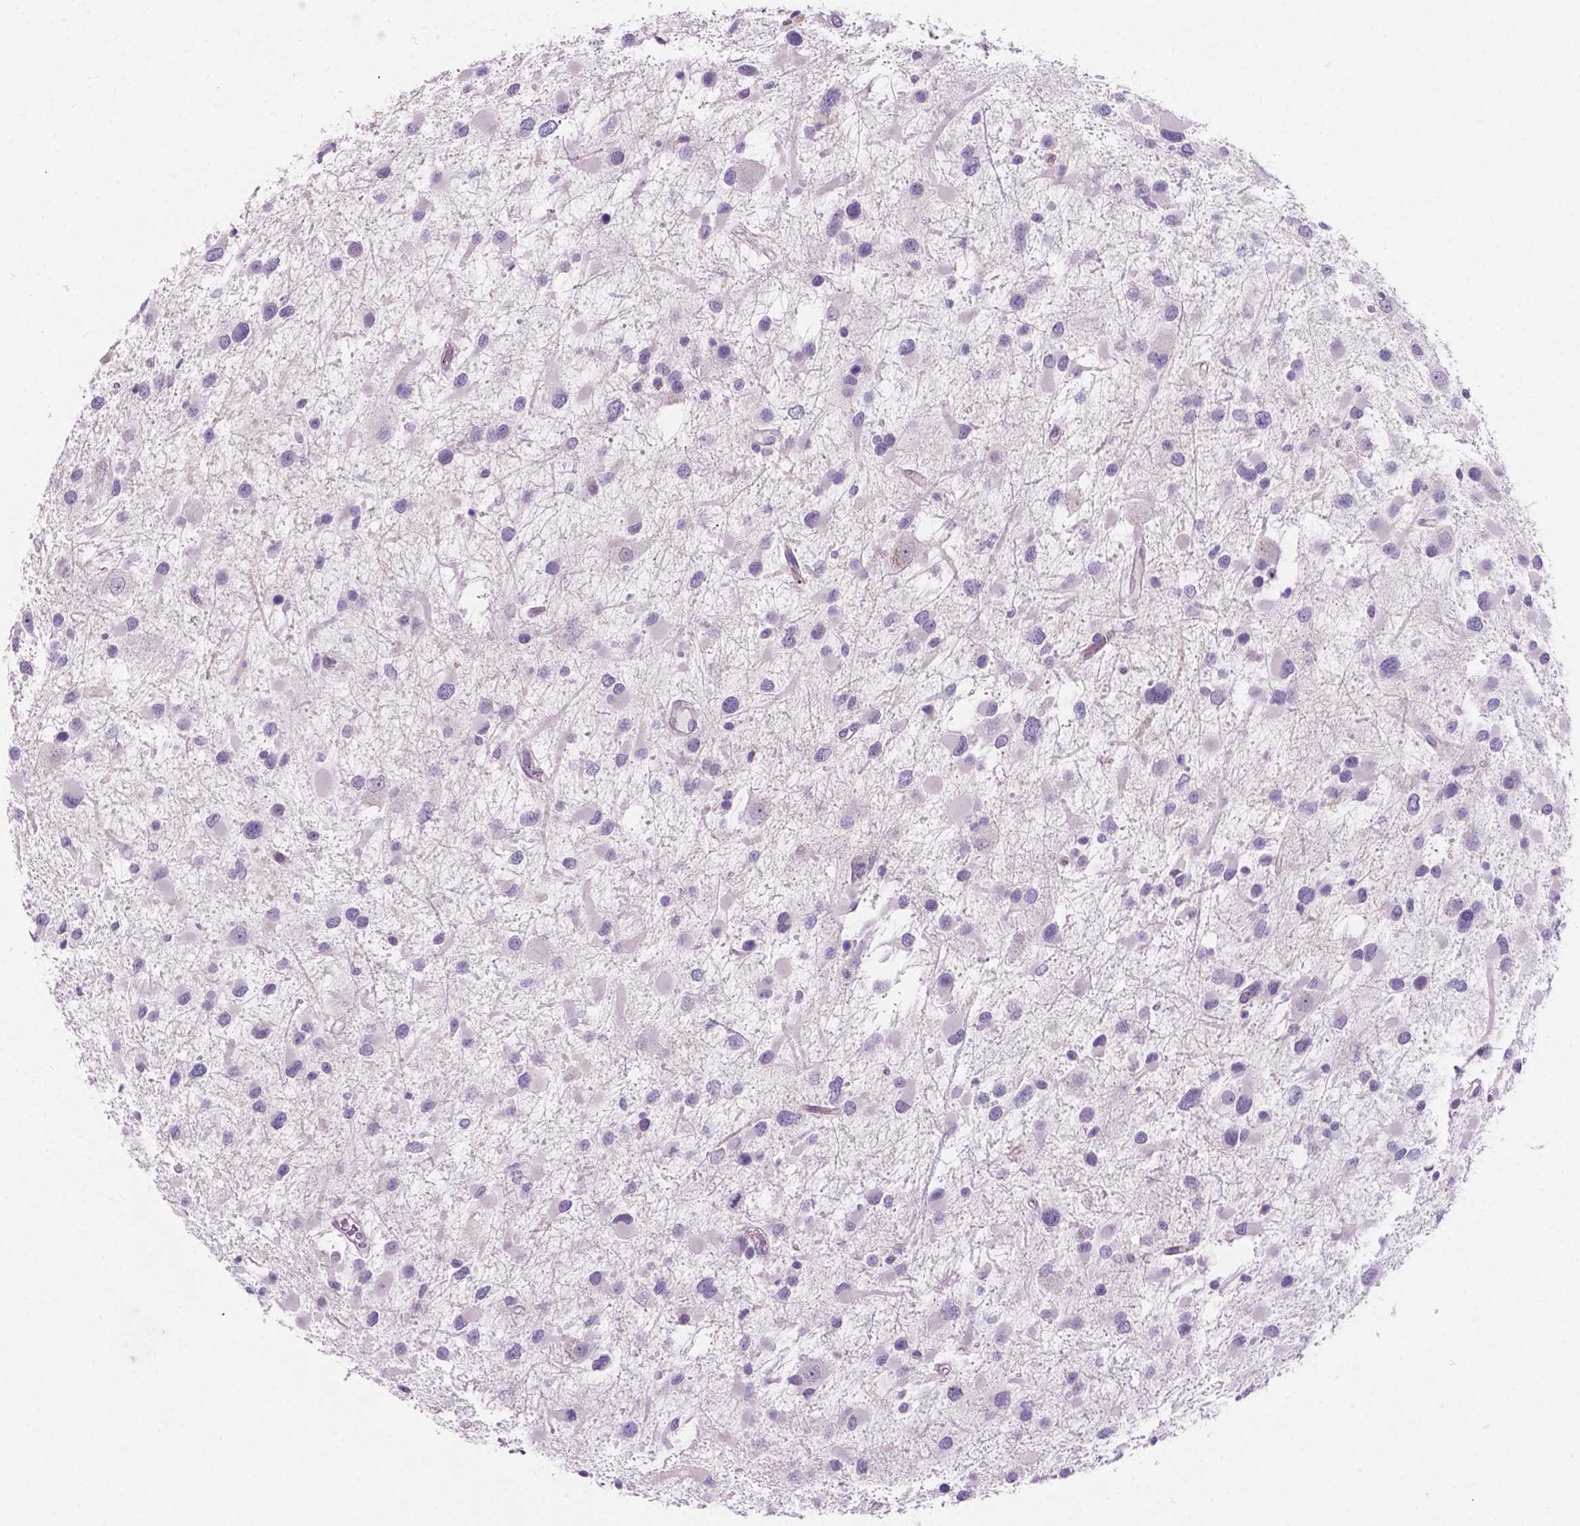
{"staining": {"intensity": "negative", "quantity": "none", "location": "none"}, "tissue": "glioma", "cell_type": "Tumor cells", "image_type": "cancer", "snomed": [{"axis": "morphology", "description": "Glioma, malignant, Low grade"}, {"axis": "topography", "description": "Brain"}], "caption": "Tumor cells are negative for brown protein staining in malignant glioma (low-grade).", "gene": "EBLN2", "patient": {"sex": "female", "age": 32}}